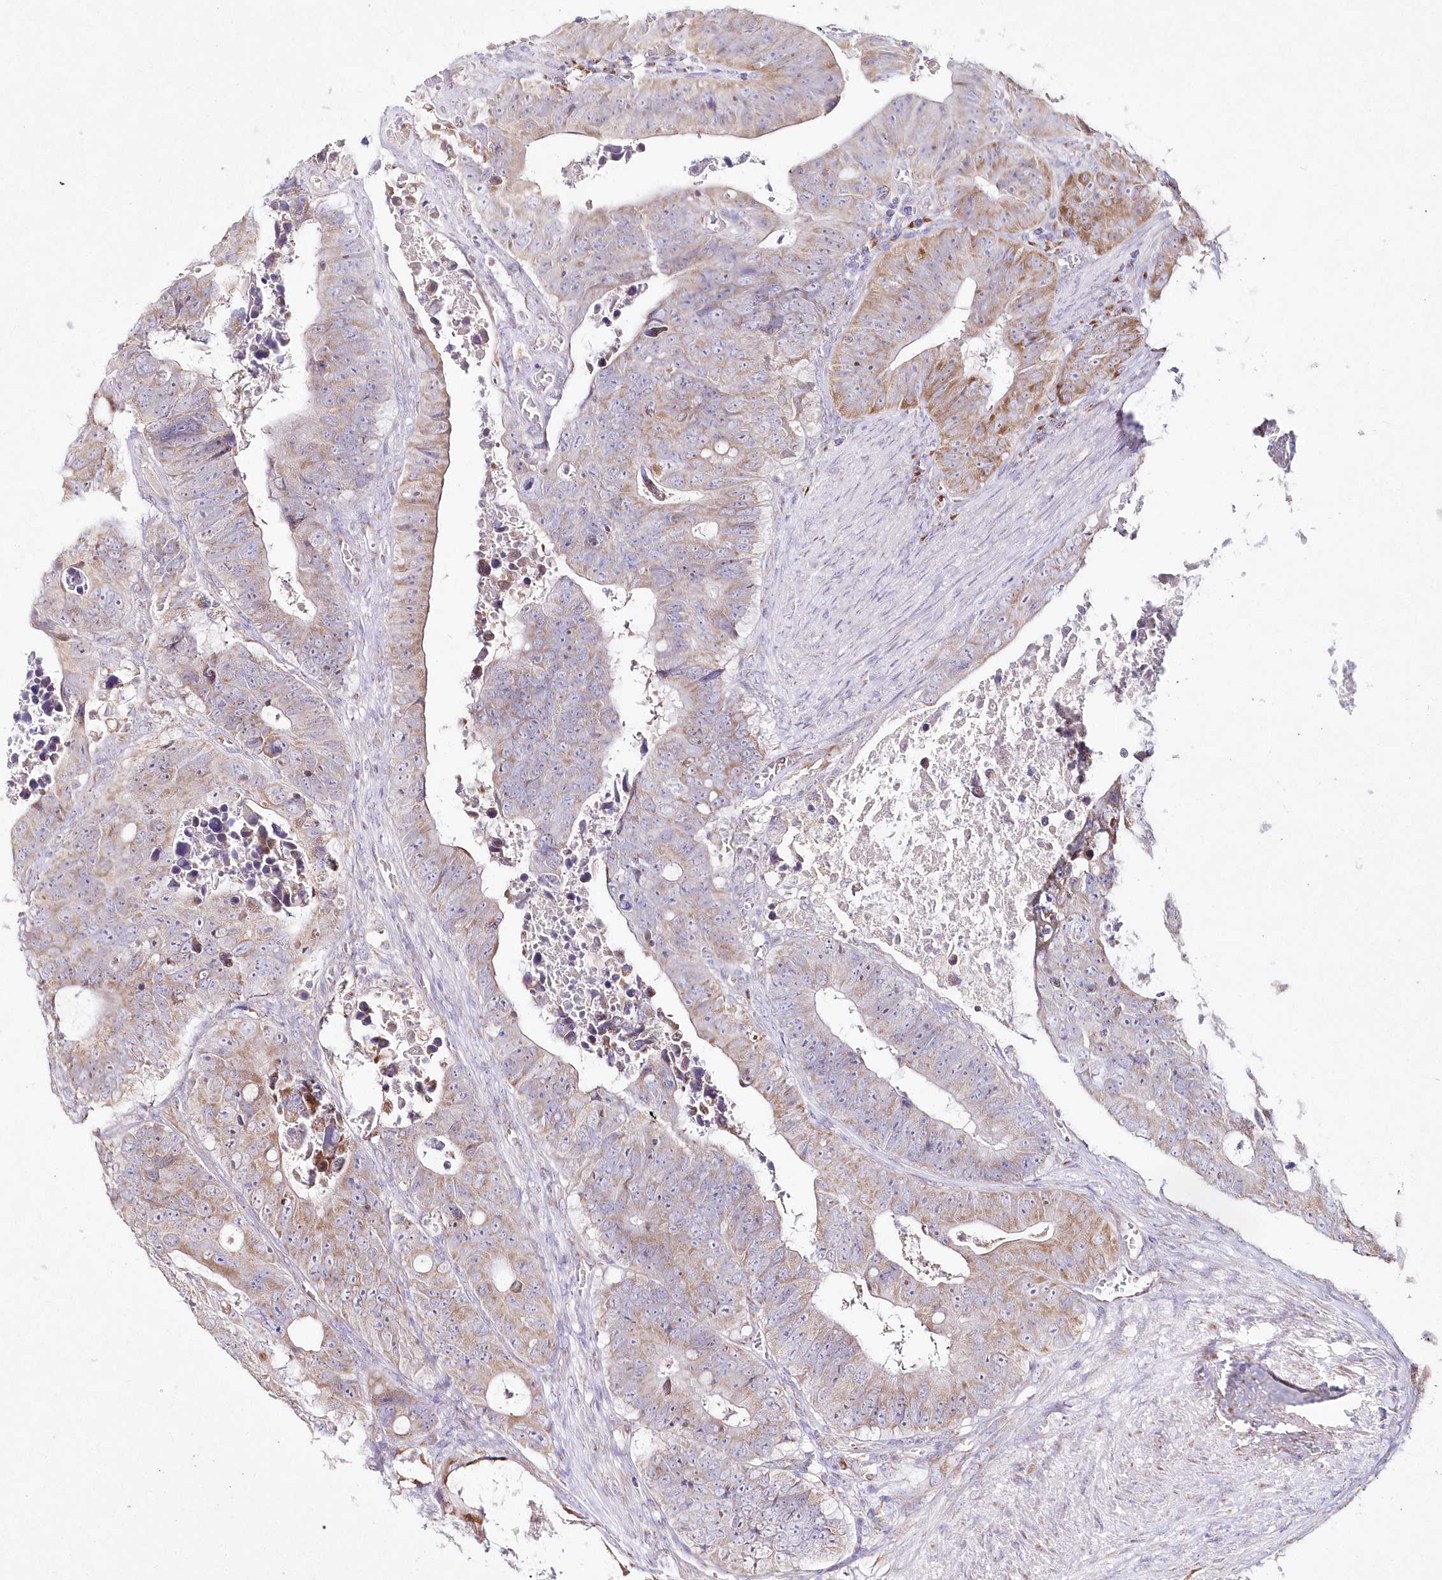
{"staining": {"intensity": "weak", "quantity": "25%-75%", "location": "cytoplasmic/membranous"}, "tissue": "colorectal cancer", "cell_type": "Tumor cells", "image_type": "cancer", "snomed": [{"axis": "morphology", "description": "Adenocarcinoma, NOS"}, {"axis": "topography", "description": "Colon"}], "caption": "DAB immunohistochemical staining of colorectal adenocarcinoma reveals weak cytoplasmic/membranous protein staining in approximately 25%-75% of tumor cells.", "gene": "DNA2", "patient": {"sex": "male", "age": 87}}